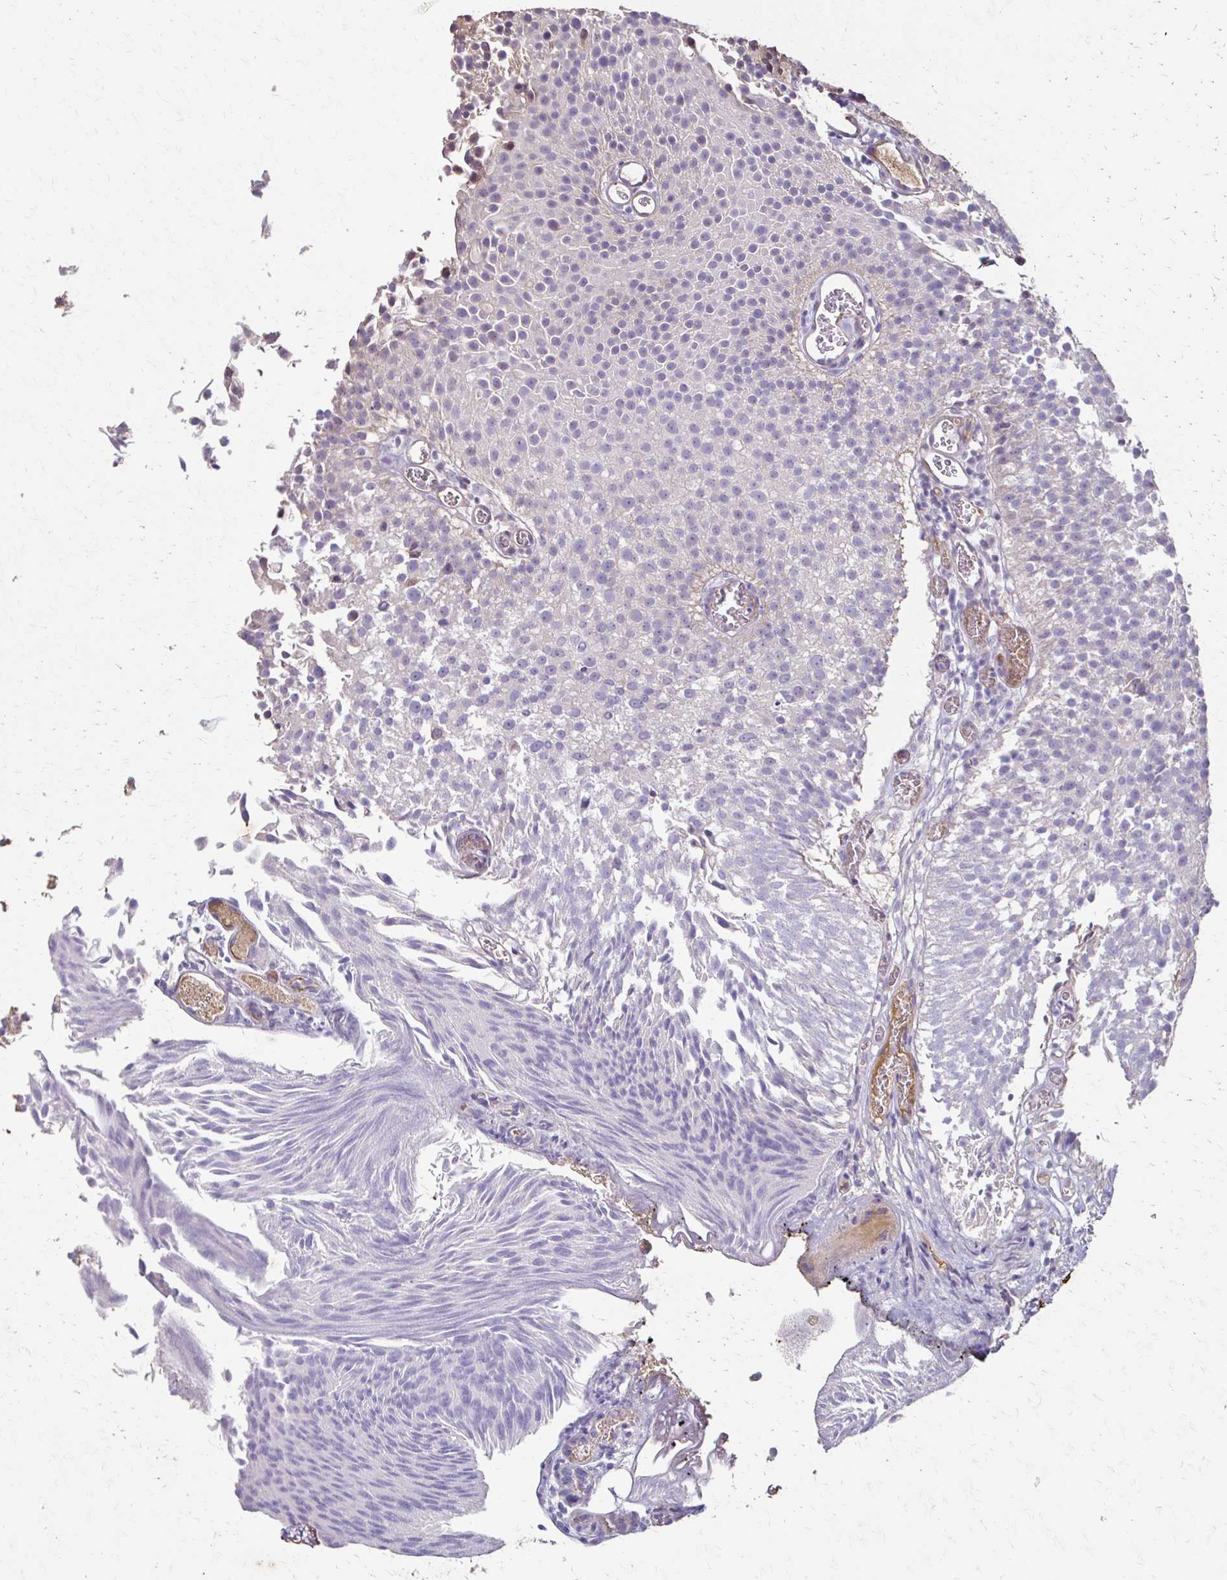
{"staining": {"intensity": "negative", "quantity": "none", "location": "none"}, "tissue": "urothelial cancer", "cell_type": "Tumor cells", "image_type": "cancer", "snomed": [{"axis": "morphology", "description": "Urothelial carcinoma, Low grade"}, {"axis": "topography", "description": "Urinary bladder"}], "caption": "High magnification brightfield microscopy of urothelial cancer stained with DAB (3,3'-diaminobenzidine) (brown) and counterstained with hematoxylin (blue): tumor cells show no significant expression.", "gene": "IL18BP", "patient": {"sex": "male", "age": 80}}